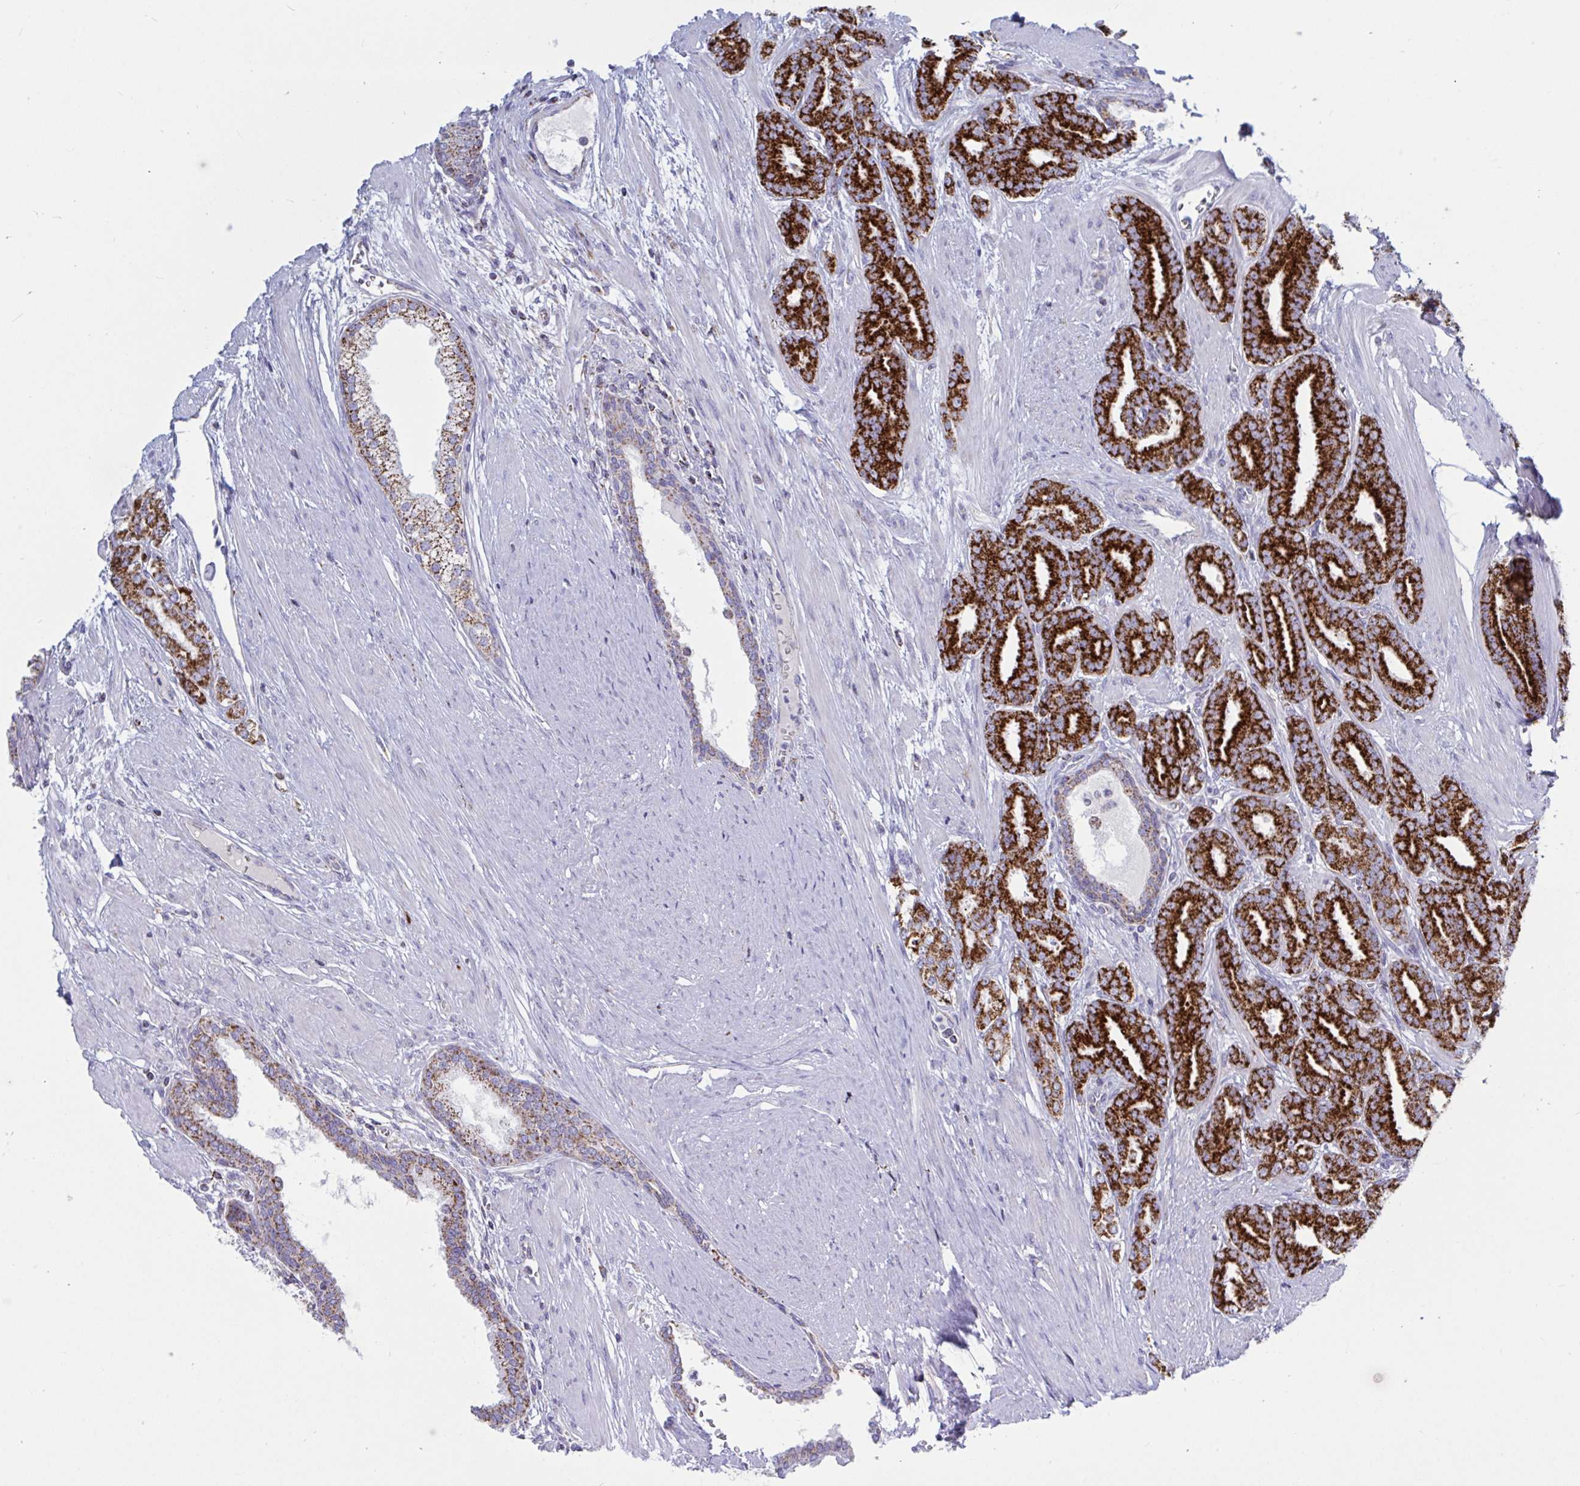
{"staining": {"intensity": "strong", "quantity": ">75%", "location": "cytoplasmic/membranous"}, "tissue": "prostate cancer", "cell_type": "Tumor cells", "image_type": "cancer", "snomed": [{"axis": "morphology", "description": "Adenocarcinoma, High grade"}, {"axis": "topography", "description": "Prostate"}], "caption": "This is a histology image of IHC staining of high-grade adenocarcinoma (prostate), which shows strong expression in the cytoplasmic/membranous of tumor cells.", "gene": "HSPE1", "patient": {"sex": "male", "age": 60}}